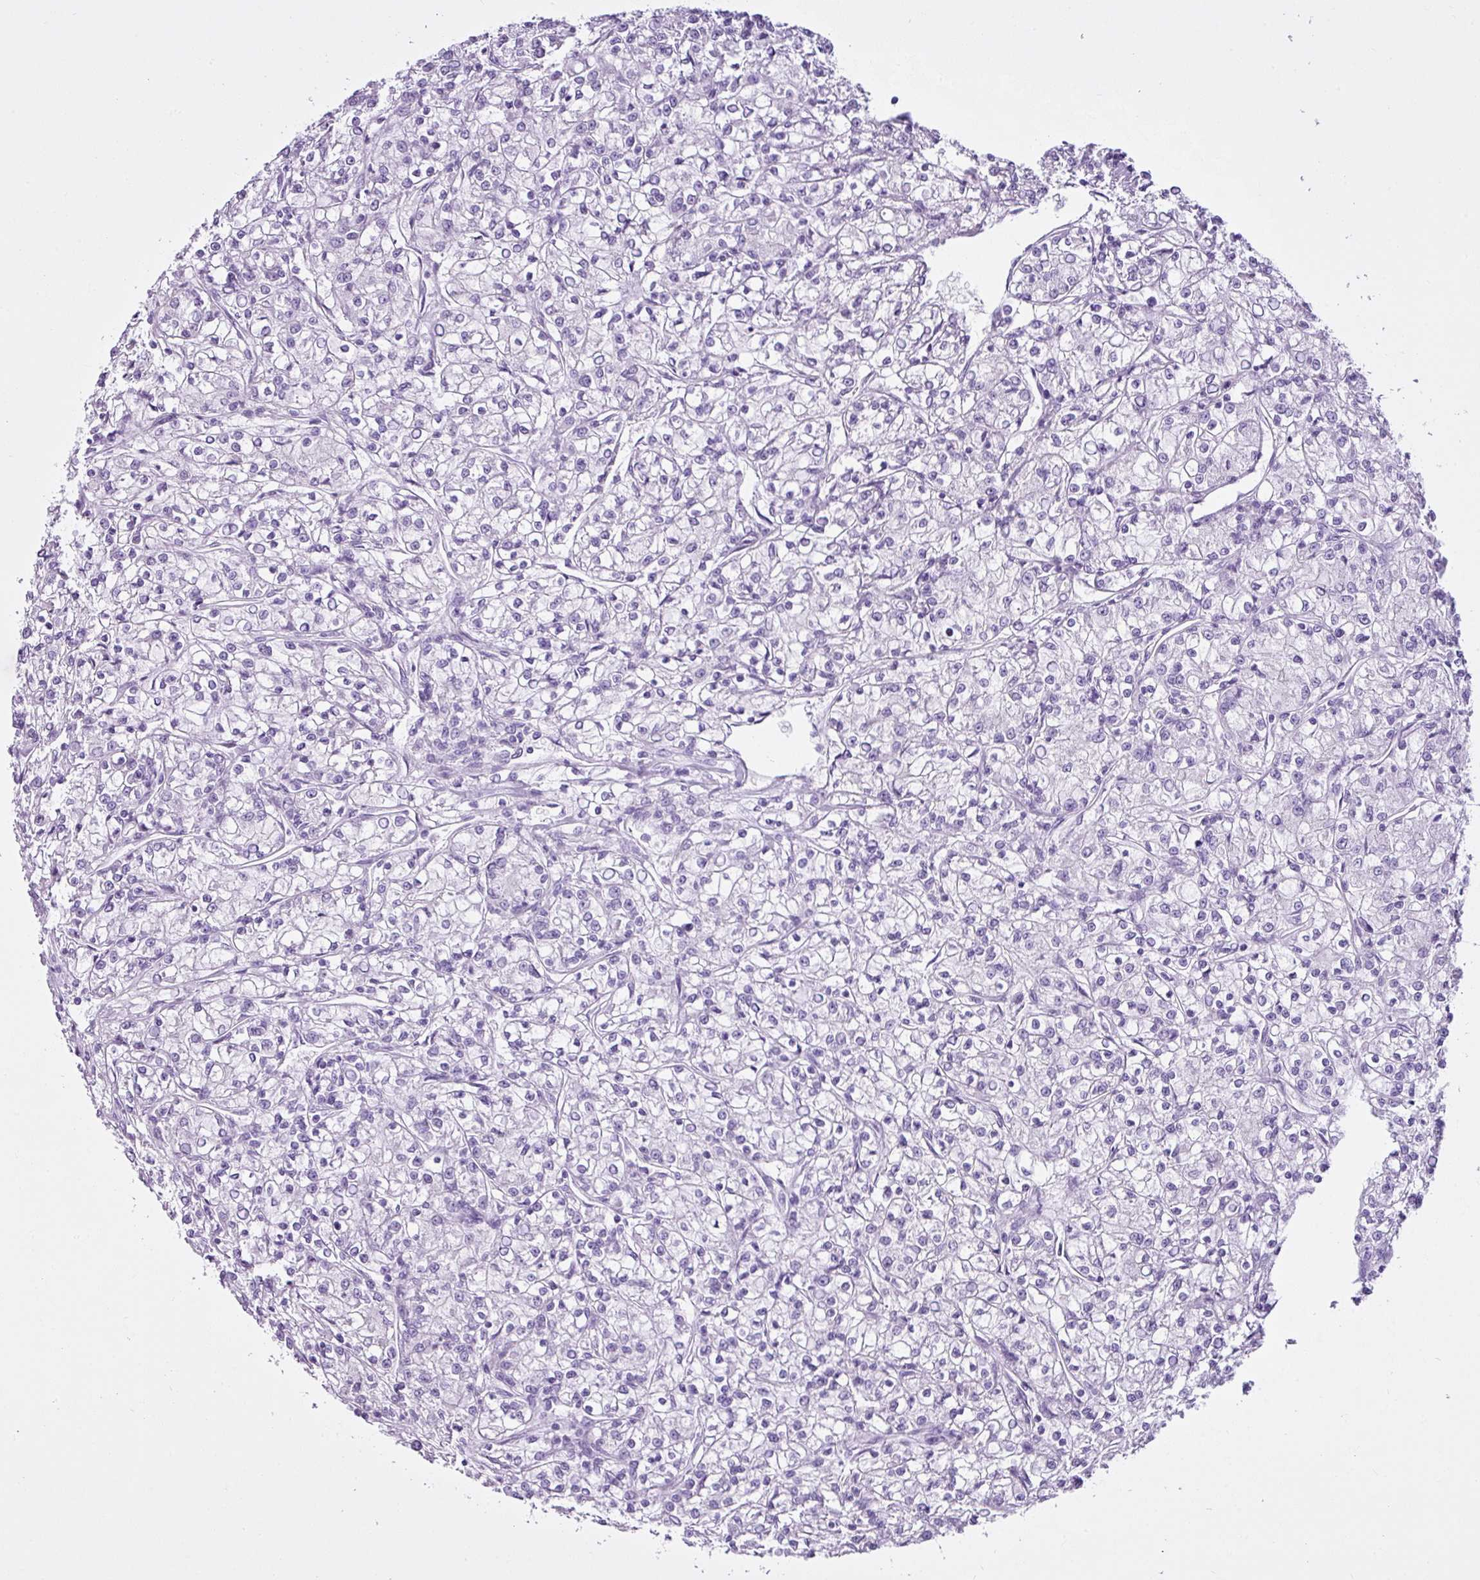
{"staining": {"intensity": "negative", "quantity": "none", "location": "none"}, "tissue": "renal cancer", "cell_type": "Tumor cells", "image_type": "cancer", "snomed": [{"axis": "morphology", "description": "Adenocarcinoma, NOS"}, {"axis": "topography", "description": "Kidney"}], "caption": "Immunohistochemical staining of renal cancer displays no significant staining in tumor cells.", "gene": "LILRB4", "patient": {"sex": "female", "age": 59}}